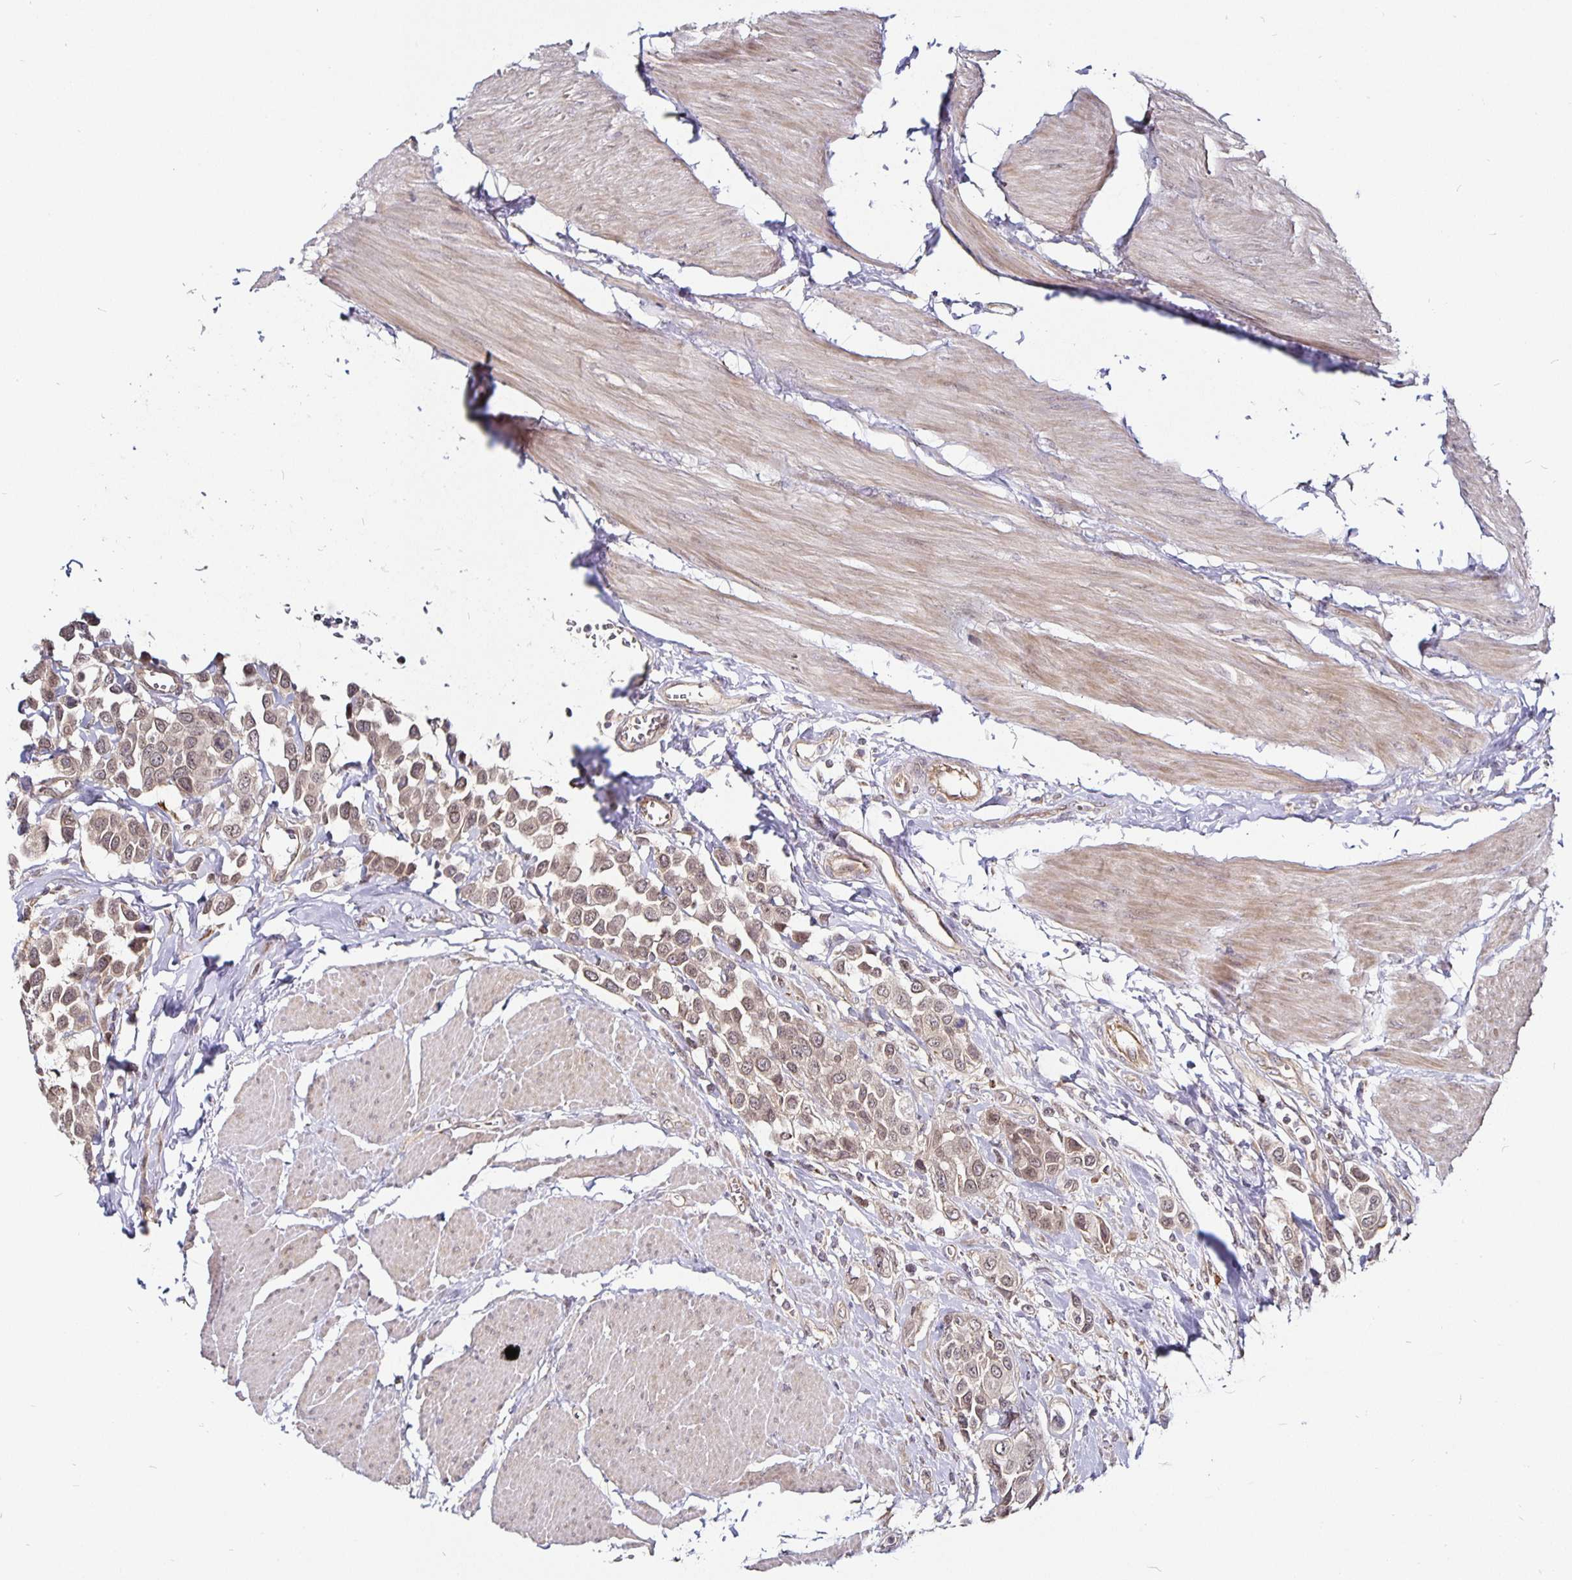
{"staining": {"intensity": "moderate", "quantity": ">75%", "location": "cytoplasmic/membranous,nuclear"}, "tissue": "urothelial cancer", "cell_type": "Tumor cells", "image_type": "cancer", "snomed": [{"axis": "morphology", "description": "Urothelial carcinoma, High grade"}, {"axis": "topography", "description": "Urinary bladder"}], "caption": "Urothelial cancer was stained to show a protein in brown. There is medium levels of moderate cytoplasmic/membranous and nuclear positivity in about >75% of tumor cells.", "gene": "CYP27A1", "patient": {"sex": "male", "age": 50}}